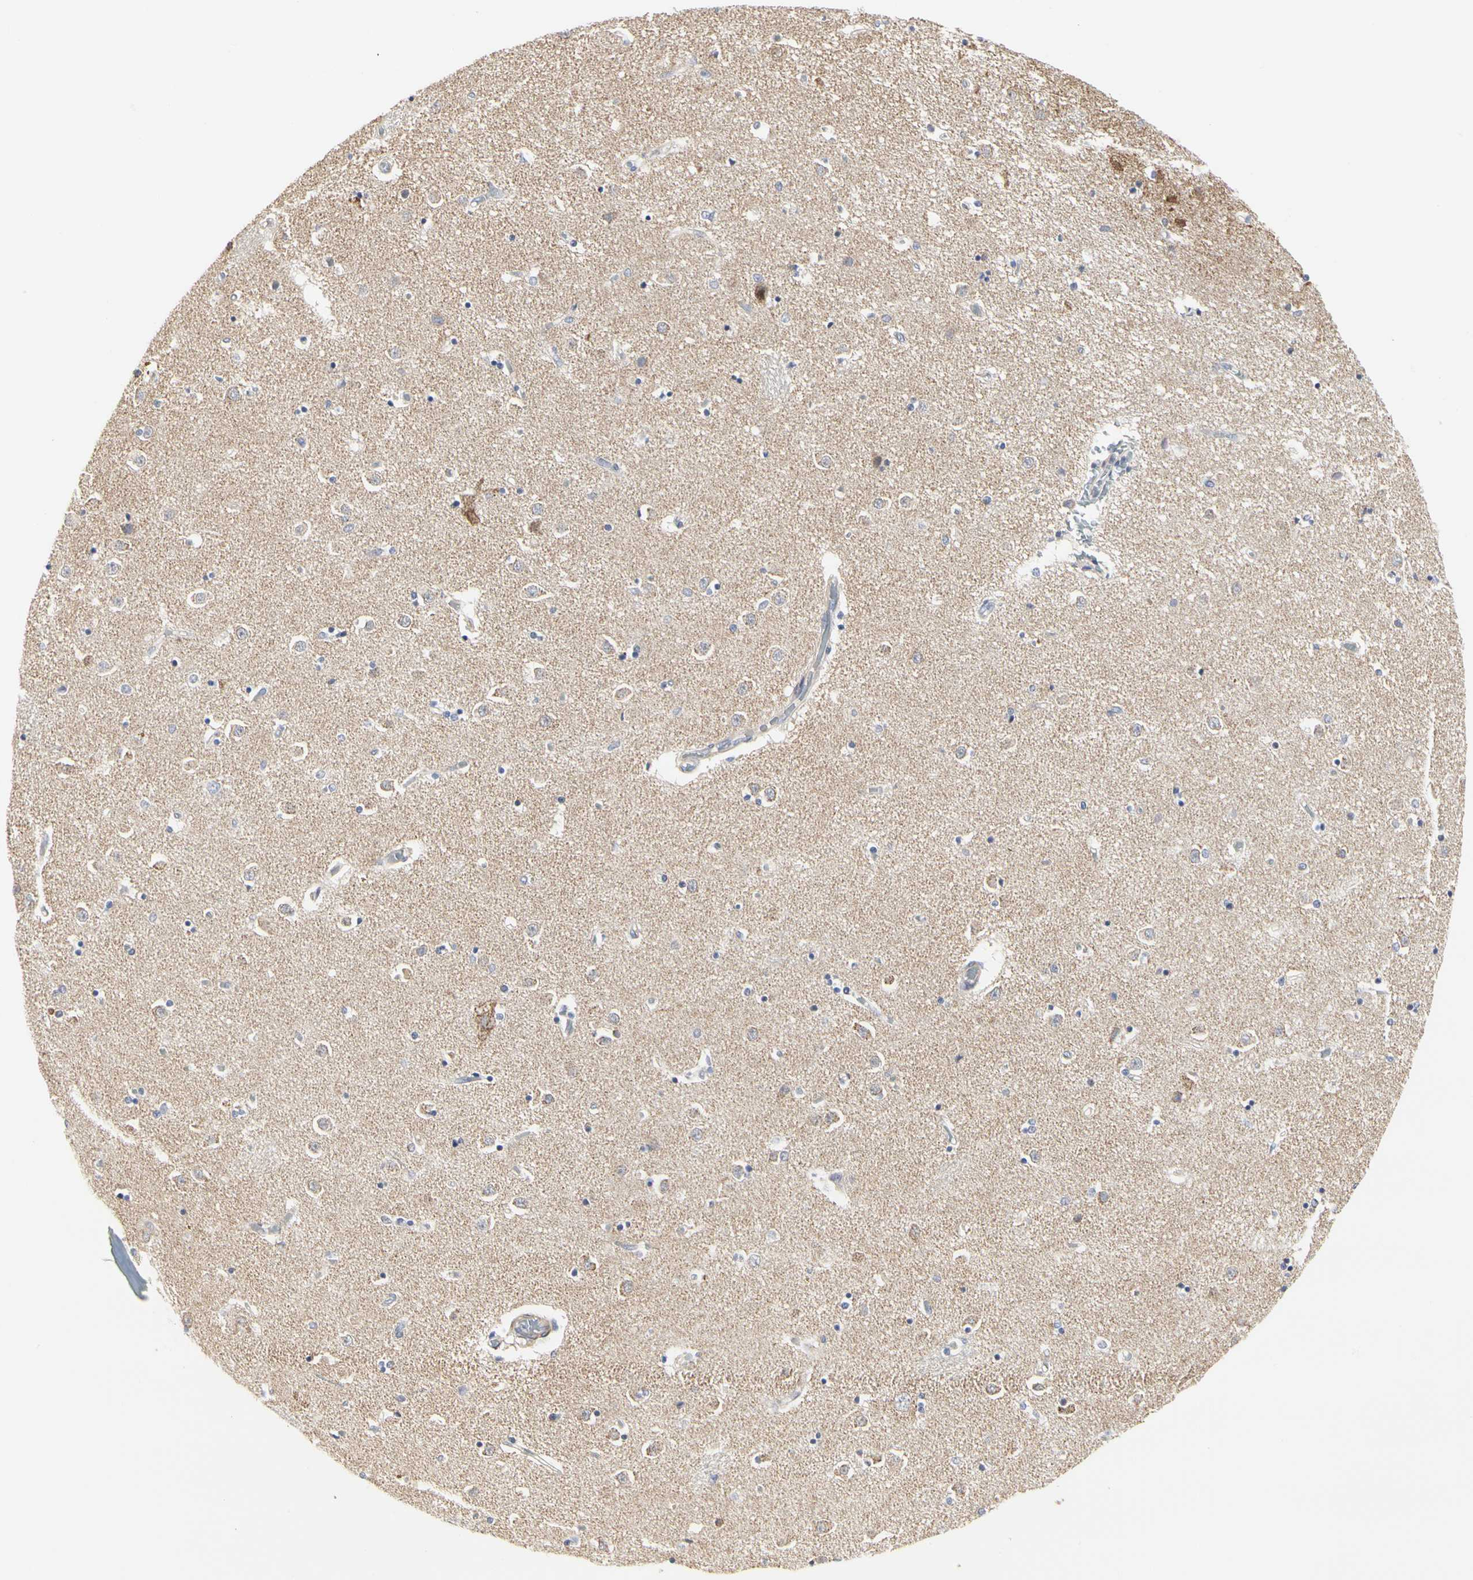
{"staining": {"intensity": "moderate", "quantity": "<25%", "location": "cytoplasmic/membranous"}, "tissue": "caudate", "cell_type": "Glial cells", "image_type": "normal", "snomed": [{"axis": "morphology", "description": "Normal tissue, NOS"}, {"axis": "topography", "description": "Lateral ventricle wall"}], "caption": "IHC staining of benign caudate, which displays low levels of moderate cytoplasmic/membranous staining in about <25% of glial cells indicating moderate cytoplasmic/membranous protein staining. The staining was performed using DAB (3,3'-diaminobenzidine) (brown) for protein detection and nuclei were counterstained in hematoxylin (blue).", "gene": "SHANK2", "patient": {"sex": "female", "age": 54}}